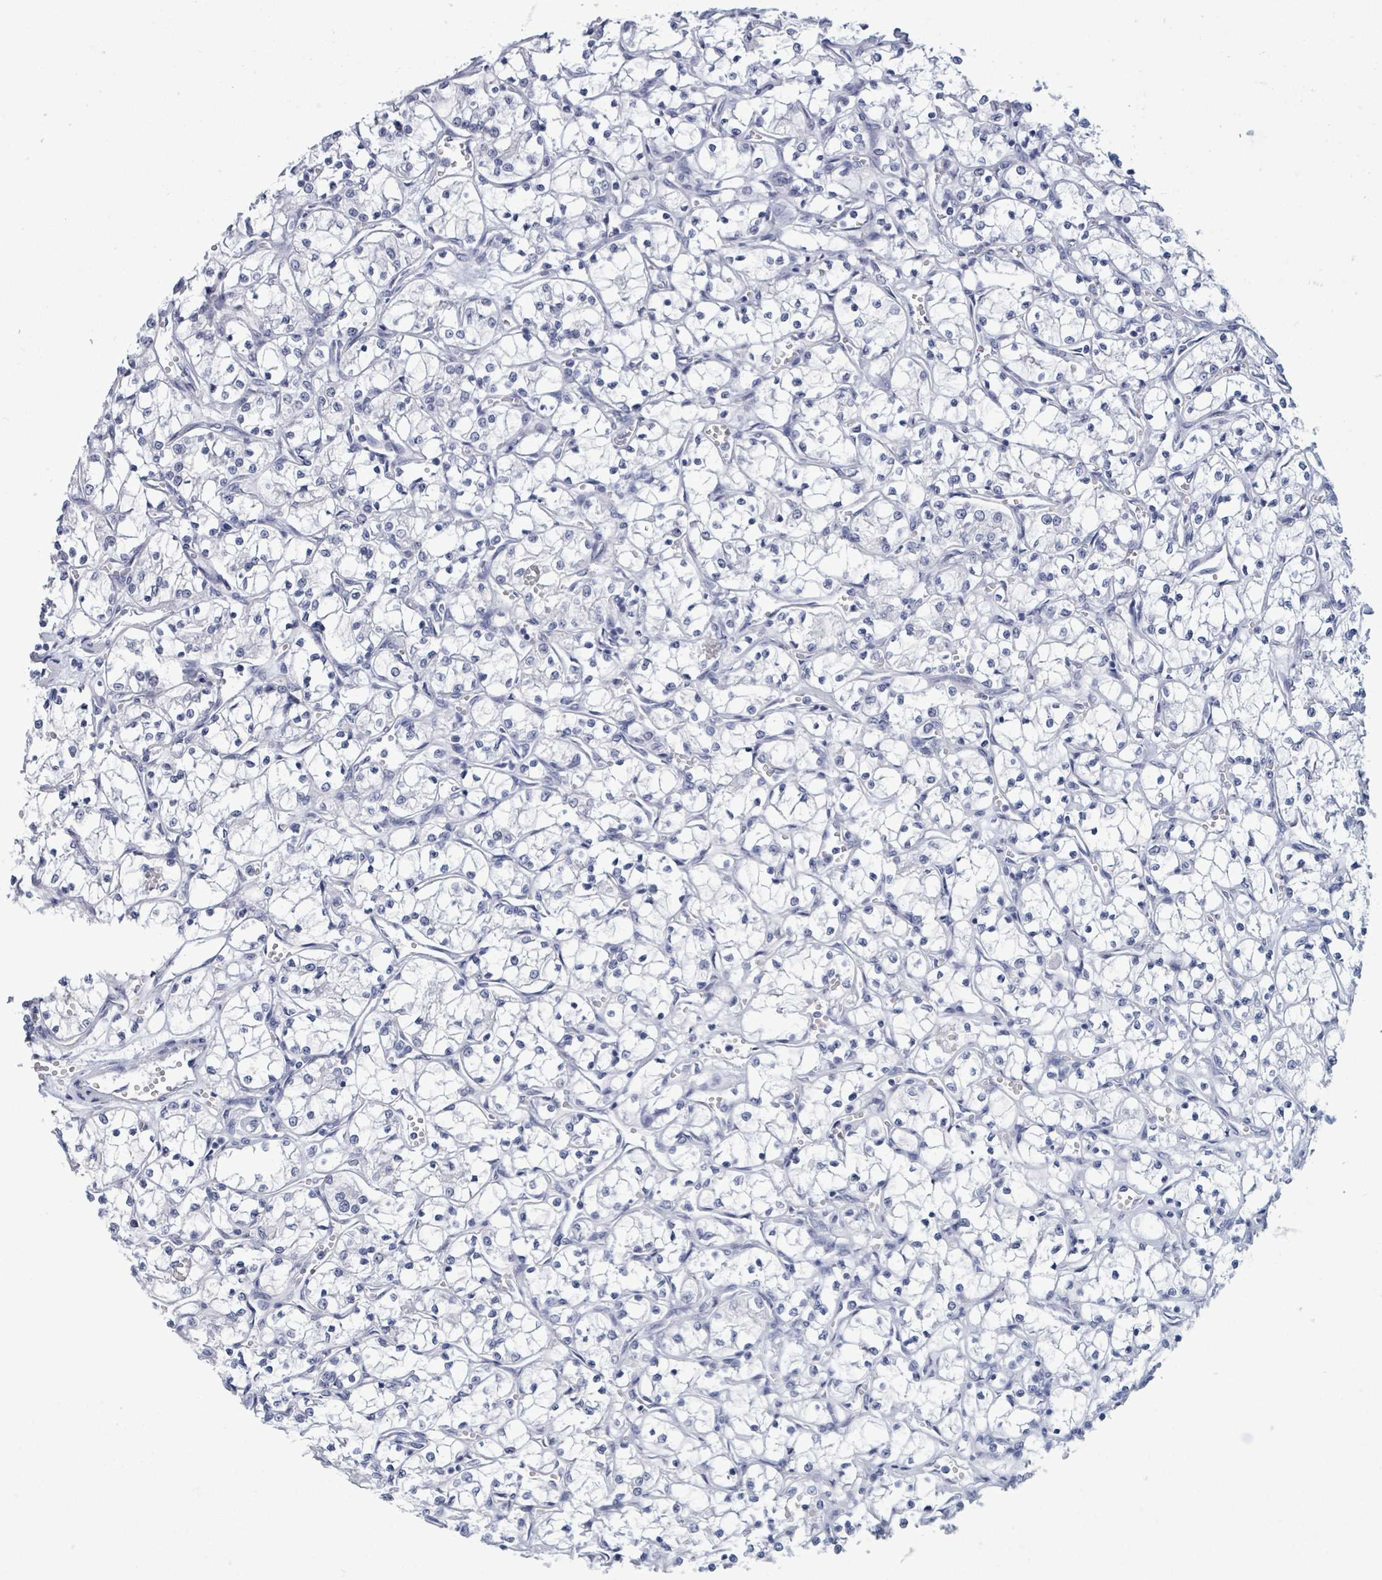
{"staining": {"intensity": "negative", "quantity": "none", "location": "none"}, "tissue": "renal cancer", "cell_type": "Tumor cells", "image_type": "cancer", "snomed": [{"axis": "morphology", "description": "Adenocarcinoma, NOS"}, {"axis": "topography", "description": "Kidney"}], "caption": "High power microscopy photomicrograph of an immunohistochemistry photomicrograph of adenocarcinoma (renal), revealing no significant positivity in tumor cells.", "gene": "NKX2-1", "patient": {"sex": "female", "age": 69}}